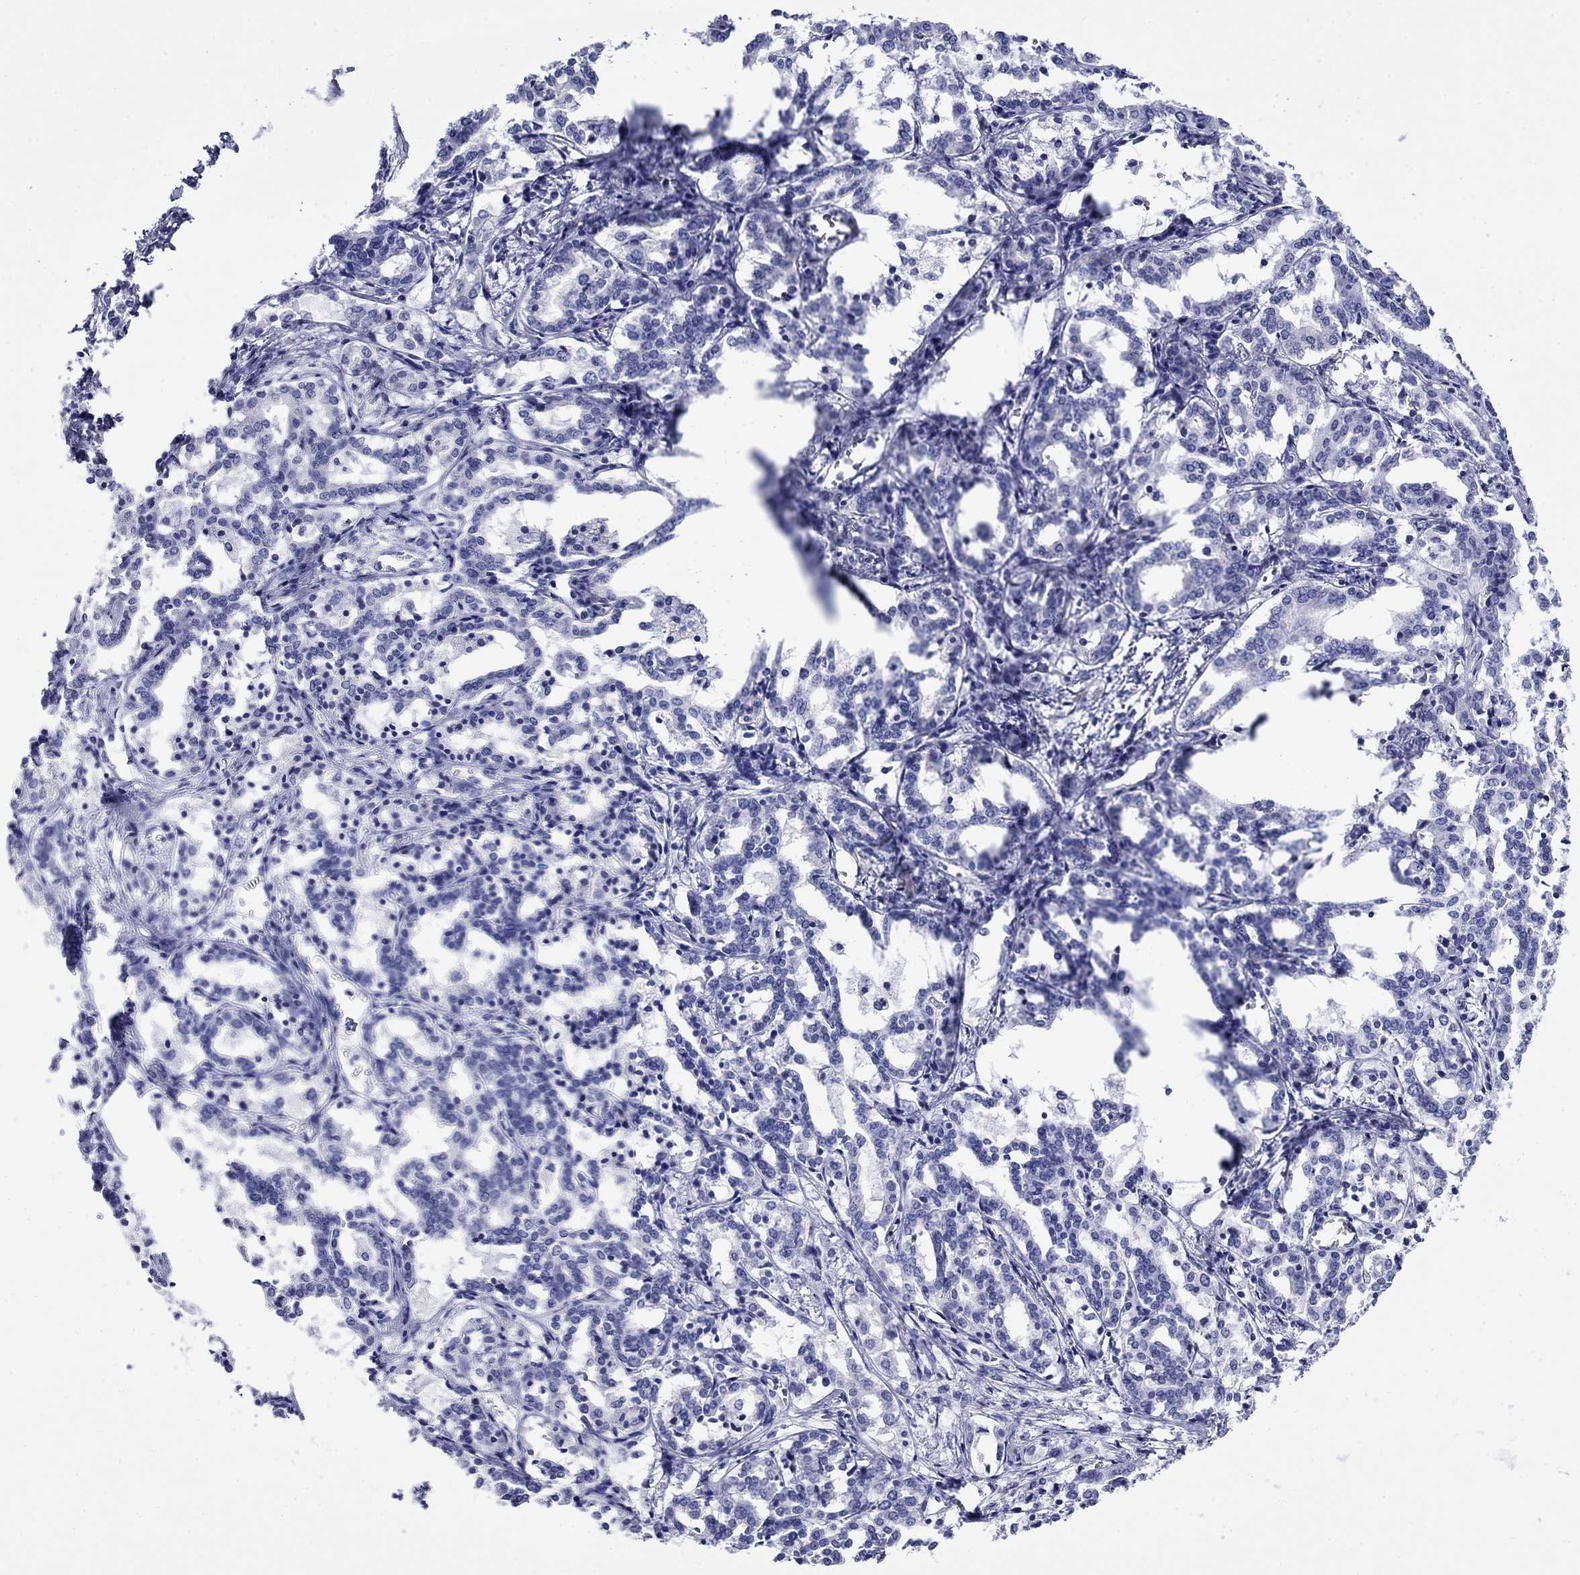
{"staining": {"intensity": "negative", "quantity": "none", "location": "none"}, "tissue": "liver cancer", "cell_type": "Tumor cells", "image_type": "cancer", "snomed": [{"axis": "morphology", "description": "Cholangiocarcinoma"}, {"axis": "topography", "description": "Liver"}], "caption": "This is an IHC micrograph of liver cancer (cholangiocarcinoma). There is no positivity in tumor cells.", "gene": "GIP", "patient": {"sex": "female", "age": 47}}